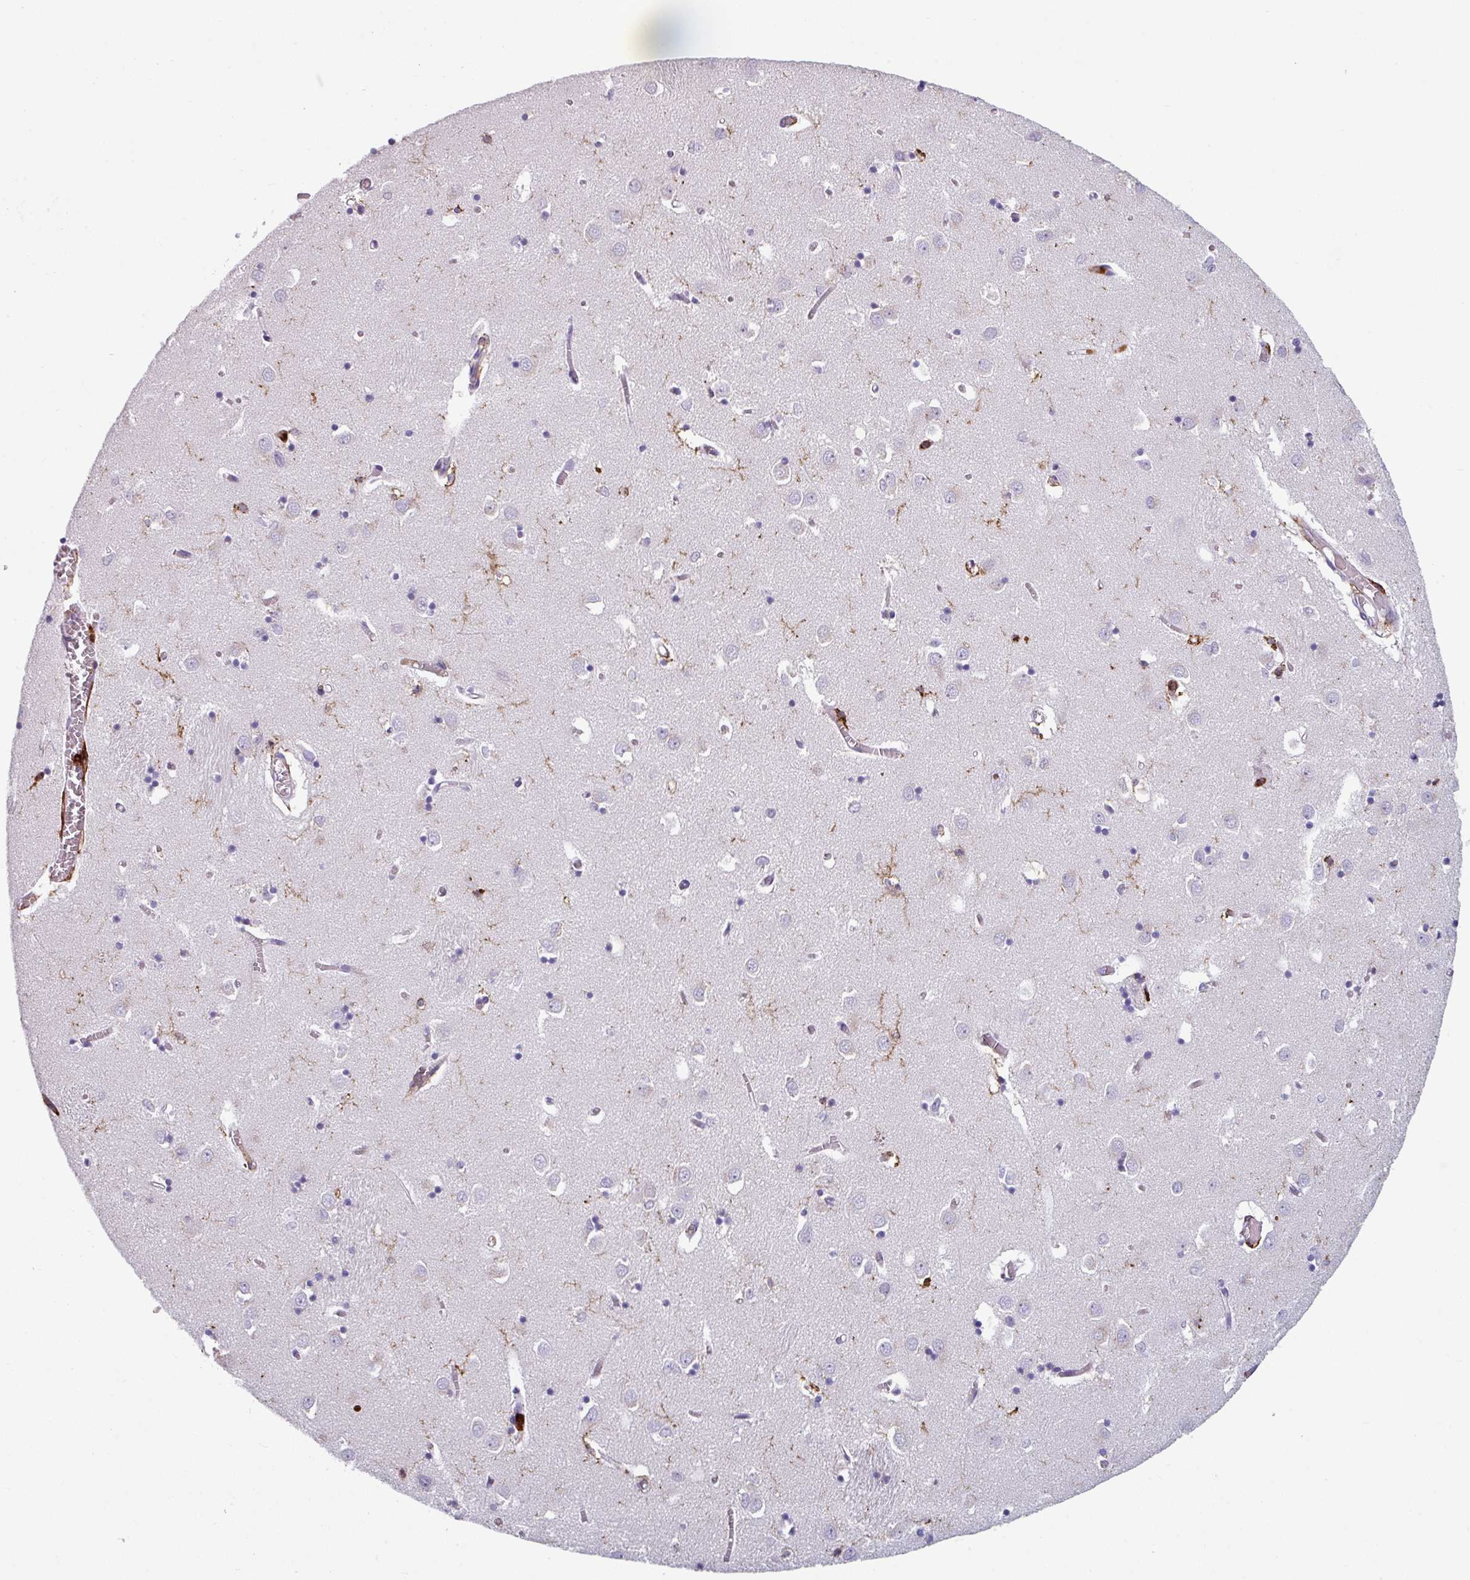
{"staining": {"intensity": "moderate", "quantity": "<25%", "location": "cytoplasmic/membranous"}, "tissue": "caudate", "cell_type": "Glial cells", "image_type": "normal", "snomed": [{"axis": "morphology", "description": "Normal tissue, NOS"}, {"axis": "topography", "description": "Lateral ventricle wall"}], "caption": "Immunohistochemistry (IHC) (DAB (3,3'-diaminobenzidine)) staining of normal human caudate displays moderate cytoplasmic/membranous protein positivity in approximately <25% of glial cells. (DAB IHC with brightfield microscopy, high magnification).", "gene": "EXOSC5", "patient": {"sex": "male", "age": 70}}